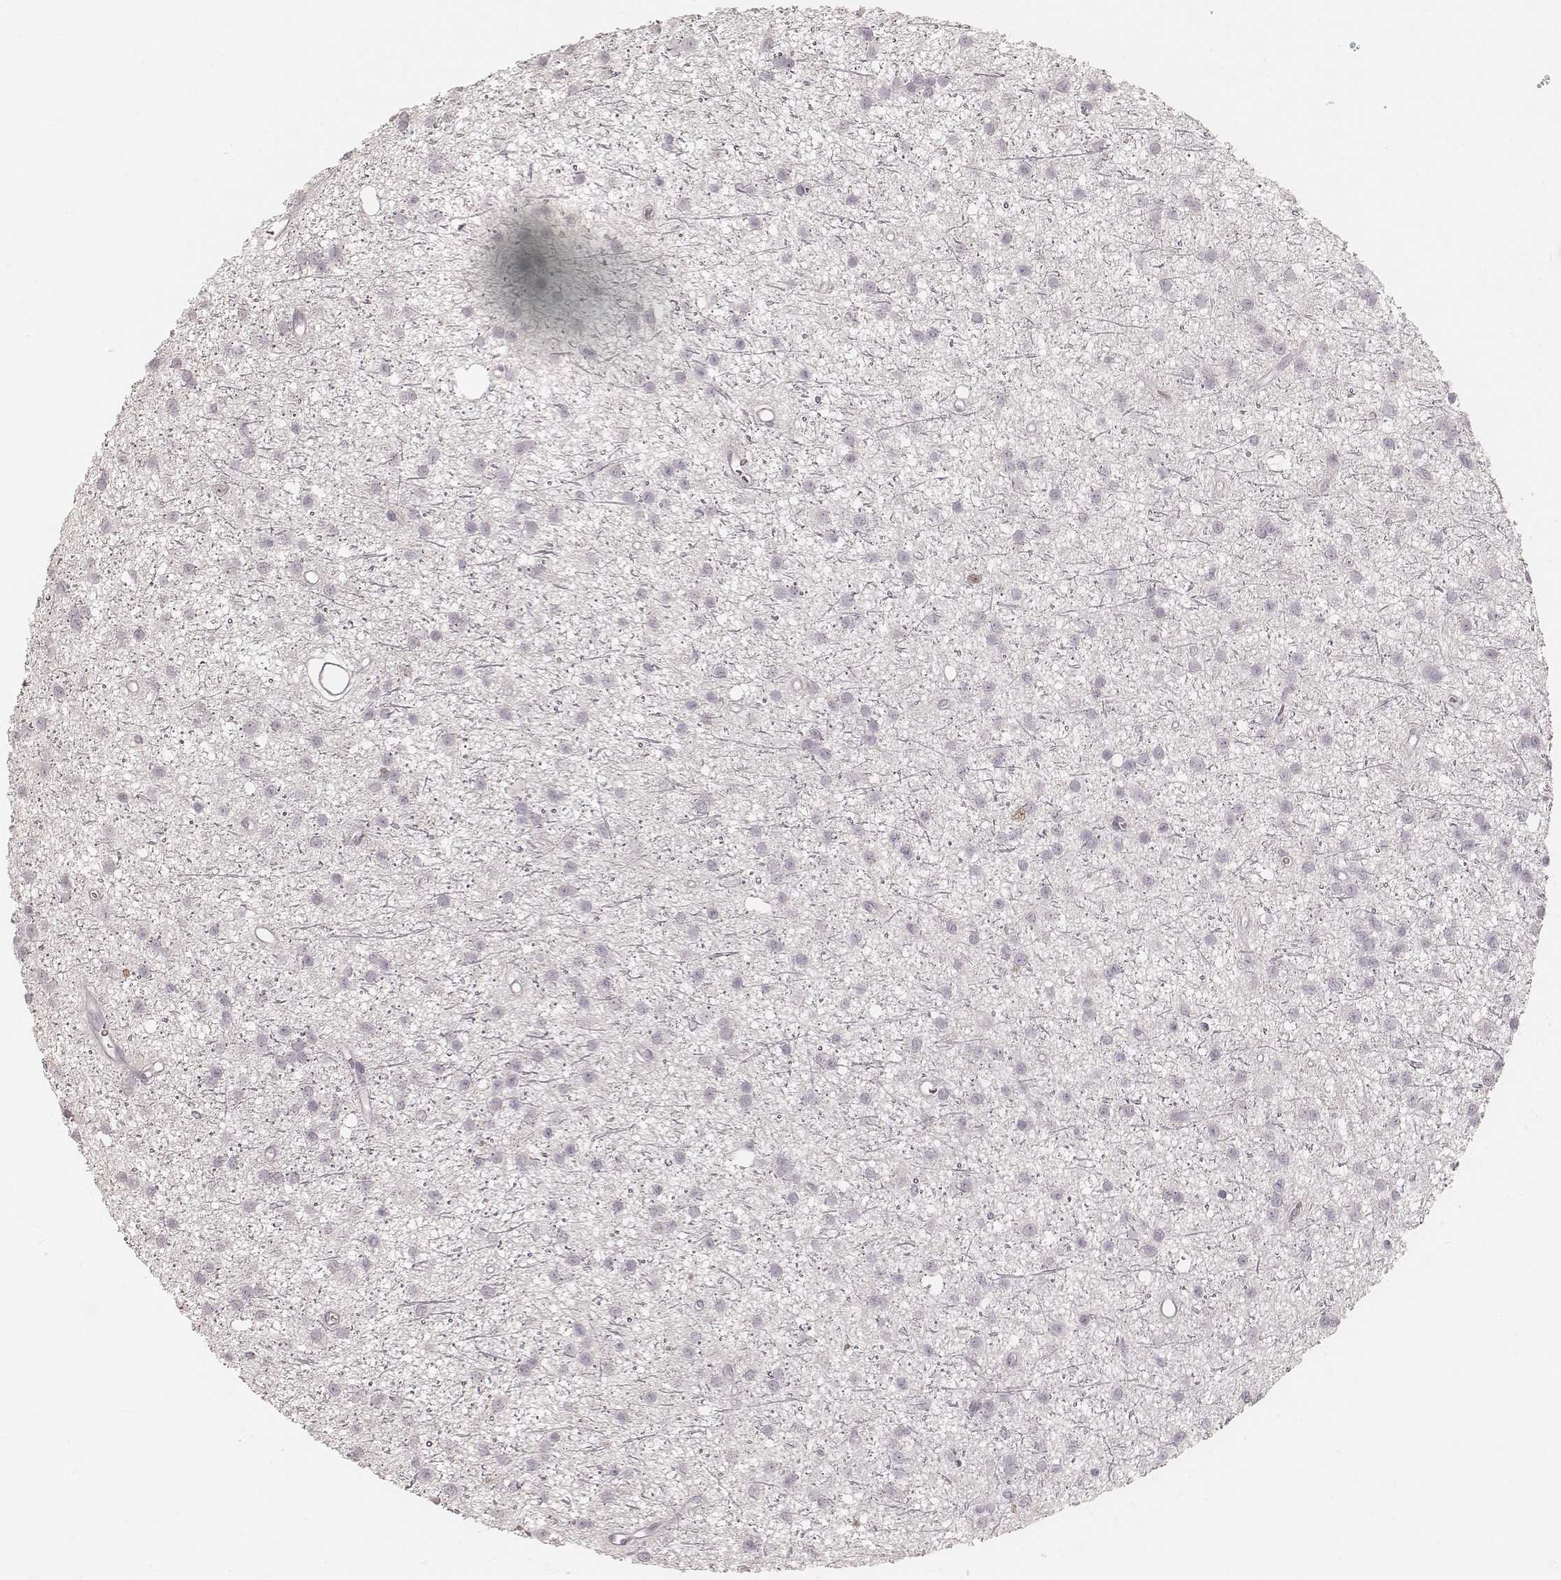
{"staining": {"intensity": "negative", "quantity": "none", "location": "none"}, "tissue": "glioma", "cell_type": "Tumor cells", "image_type": "cancer", "snomed": [{"axis": "morphology", "description": "Glioma, malignant, Low grade"}, {"axis": "topography", "description": "Brain"}], "caption": "The histopathology image demonstrates no staining of tumor cells in glioma.", "gene": "TEX37", "patient": {"sex": "male", "age": 27}}